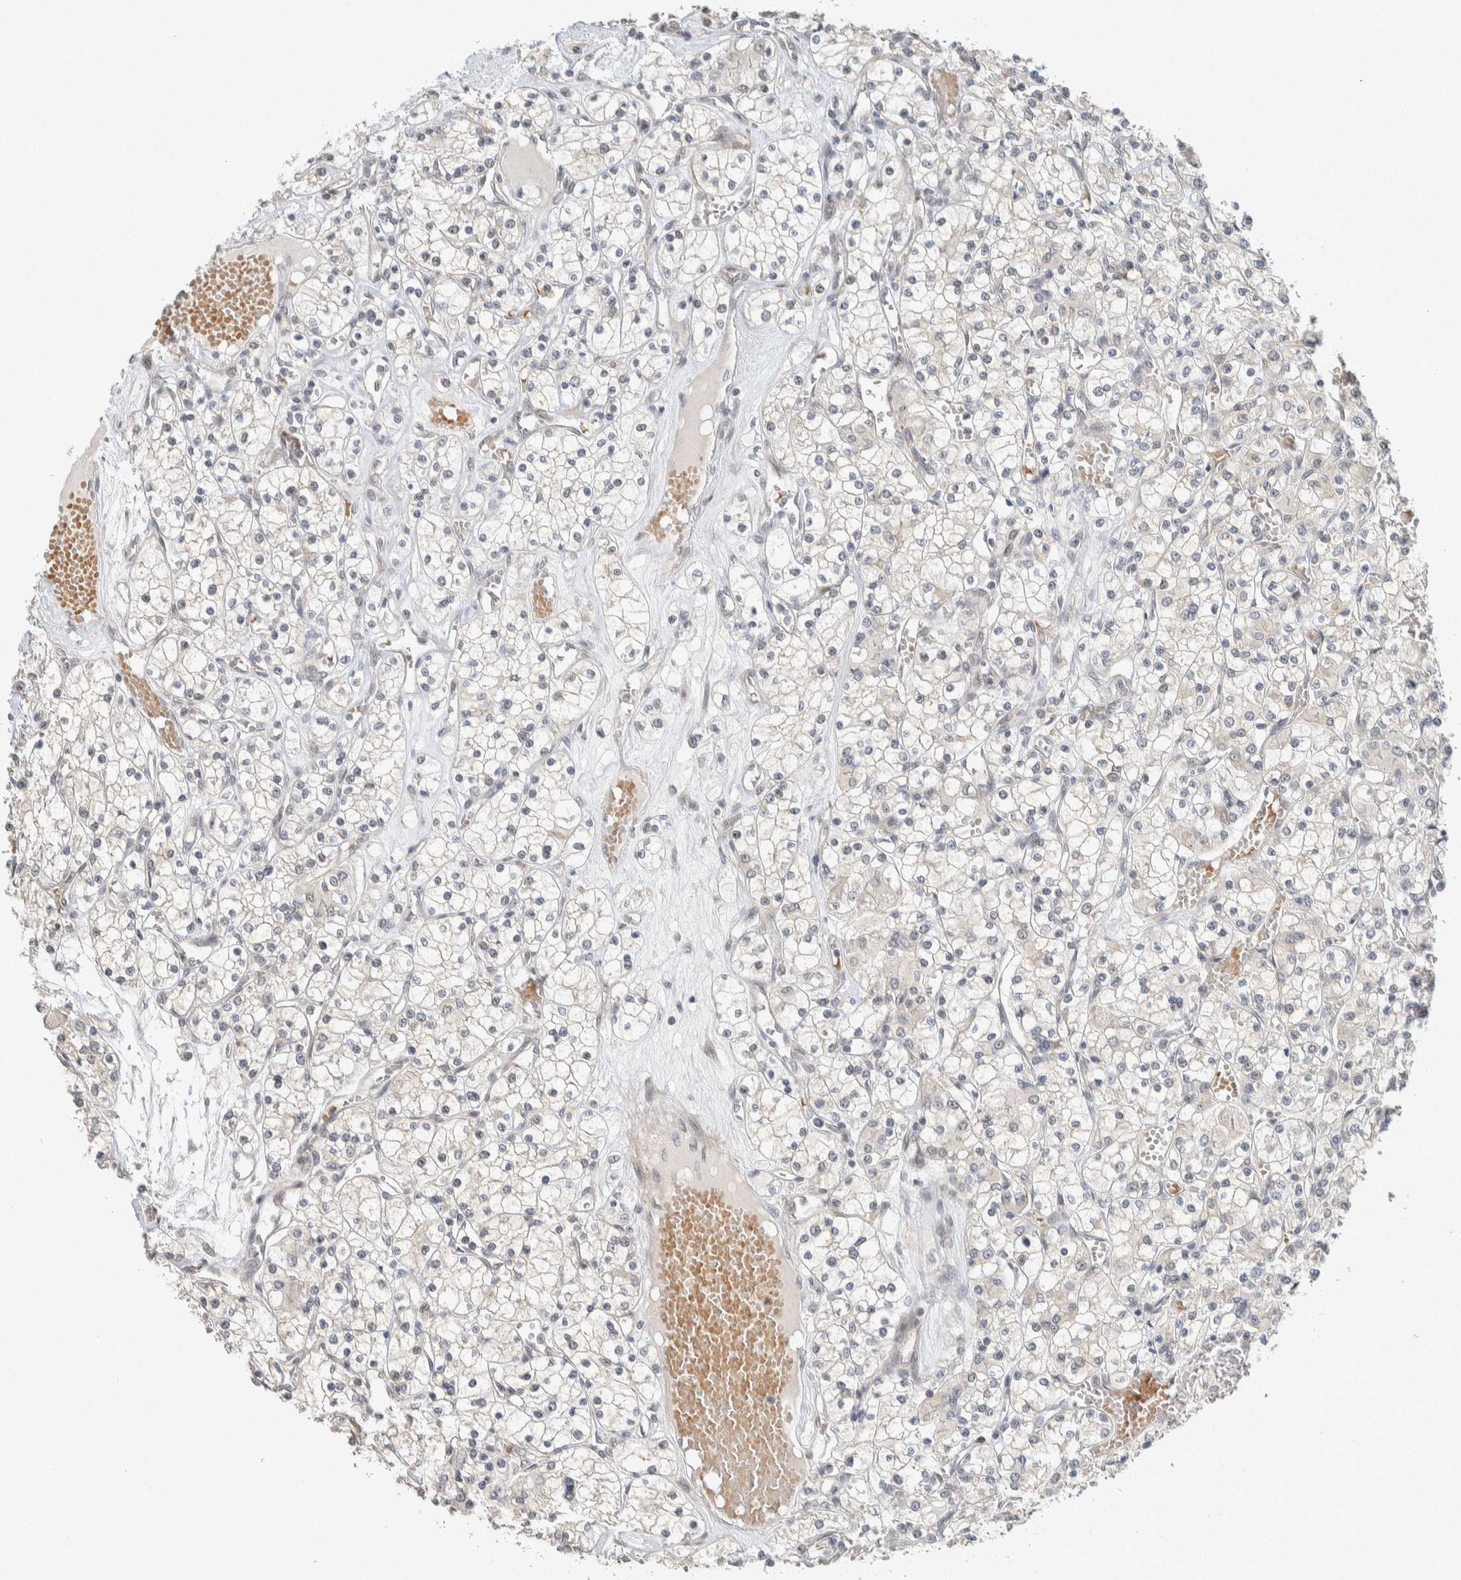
{"staining": {"intensity": "negative", "quantity": "none", "location": "none"}, "tissue": "renal cancer", "cell_type": "Tumor cells", "image_type": "cancer", "snomed": [{"axis": "morphology", "description": "Adenocarcinoma, NOS"}, {"axis": "topography", "description": "Kidney"}], "caption": "Tumor cells are negative for brown protein staining in renal cancer.", "gene": "ZBTB2", "patient": {"sex": "female", "age": 59}}